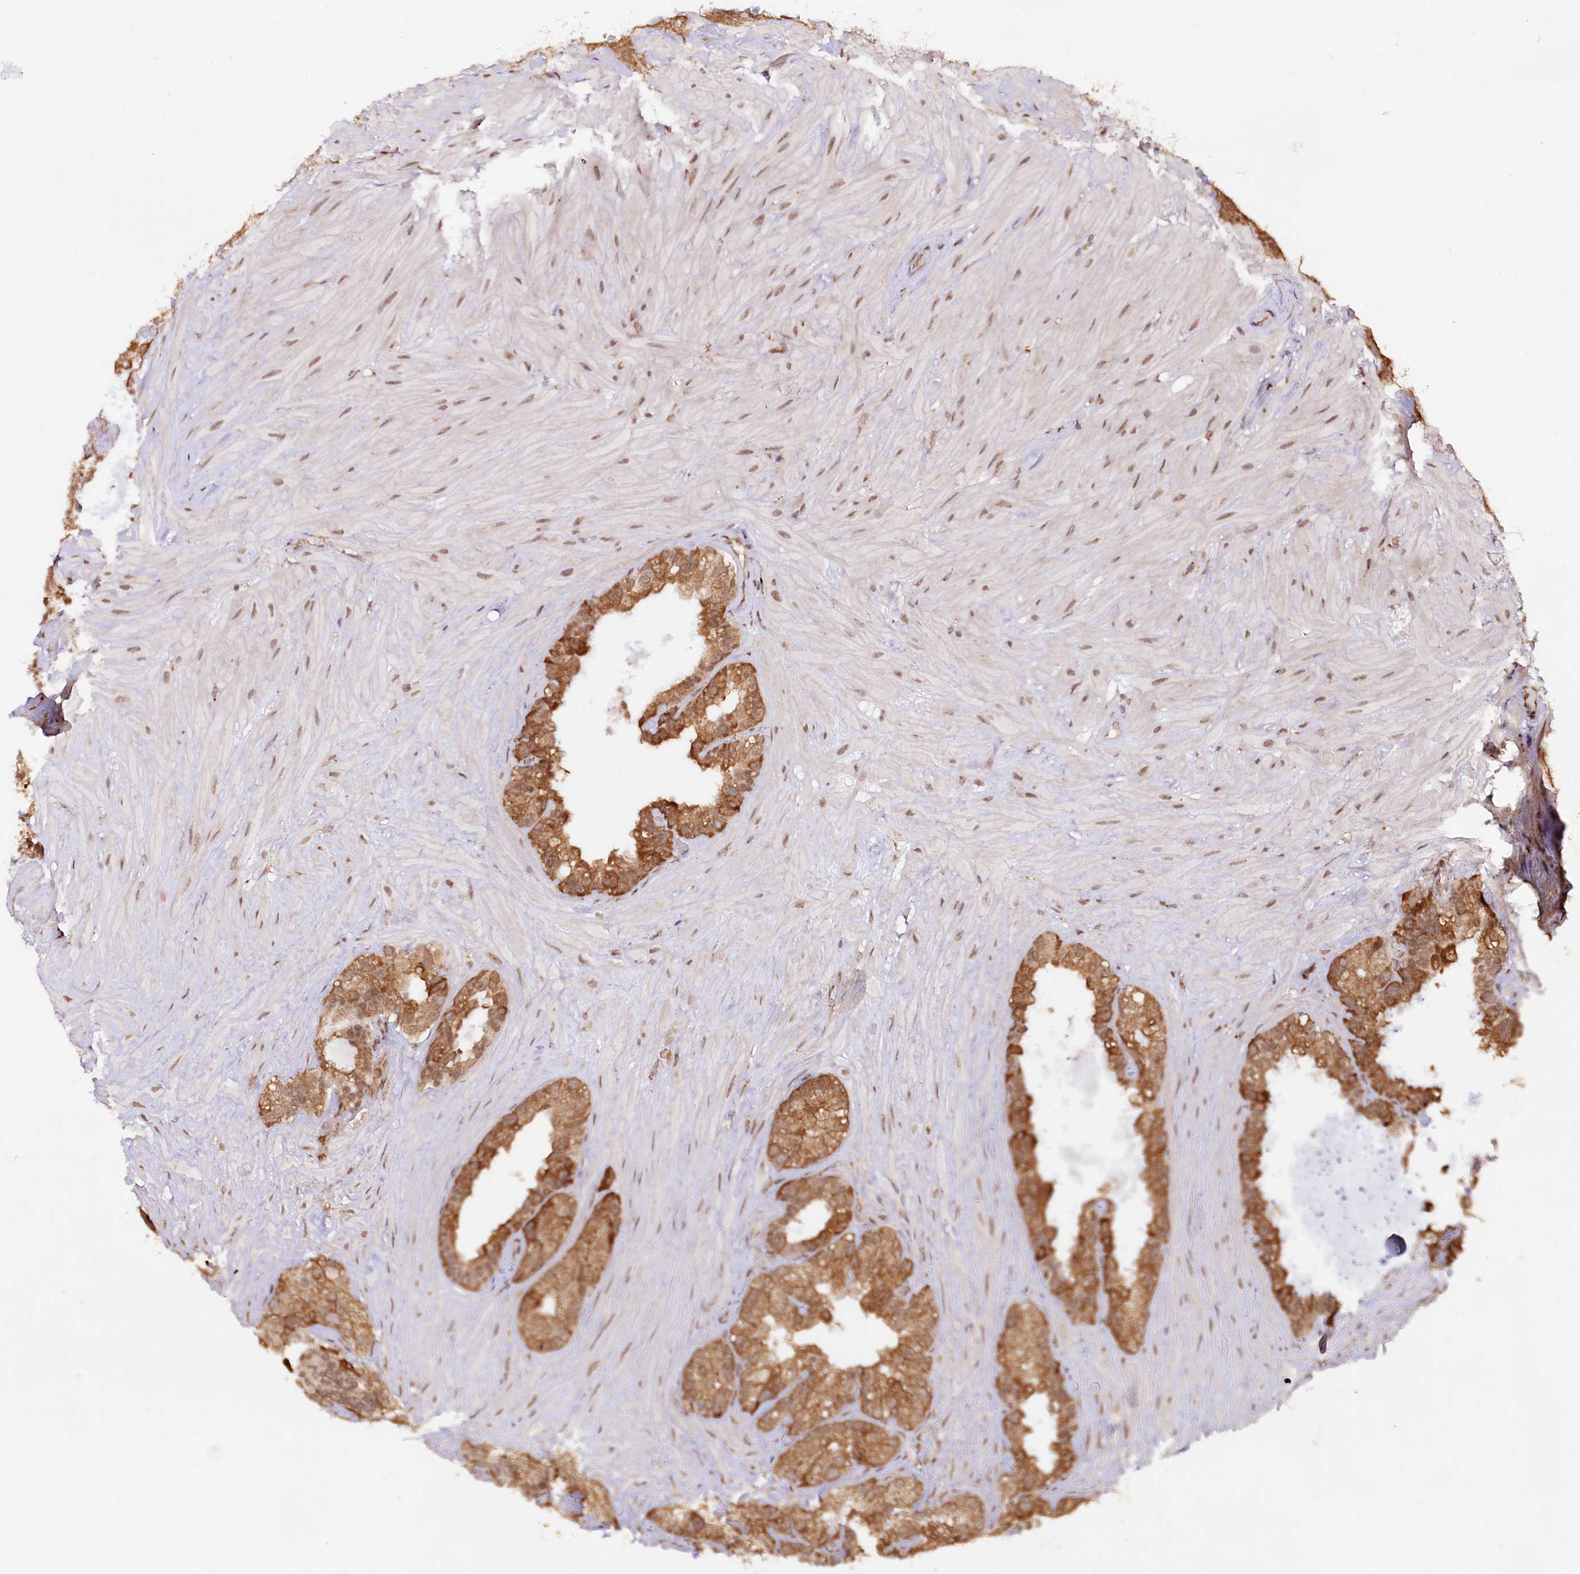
{"staining": {"intensity": "moderate", "quantity": ">75%", "location": "cytoplasmic/membranous,nuclear"}, "tissue": "seminal vesicle", "cell_type": "Glandular cells", "image_type": "normal", "snomed": [{"axis": "morphology", "description": "Normal tissue, NOS"}, {"axis": "topography", "description": "Prostate"}, {"axis": "topography", "description": "Seminal veicle"}], "caption": "DAB immunohistochemical staining of normal human seminal vesicle reveals moderate cytoplasmic/membranous,nuclear protein expression in about >75% of glandular cells.", "gene": "CNPY2", "patient": {"sex": "male", "age": 68}}